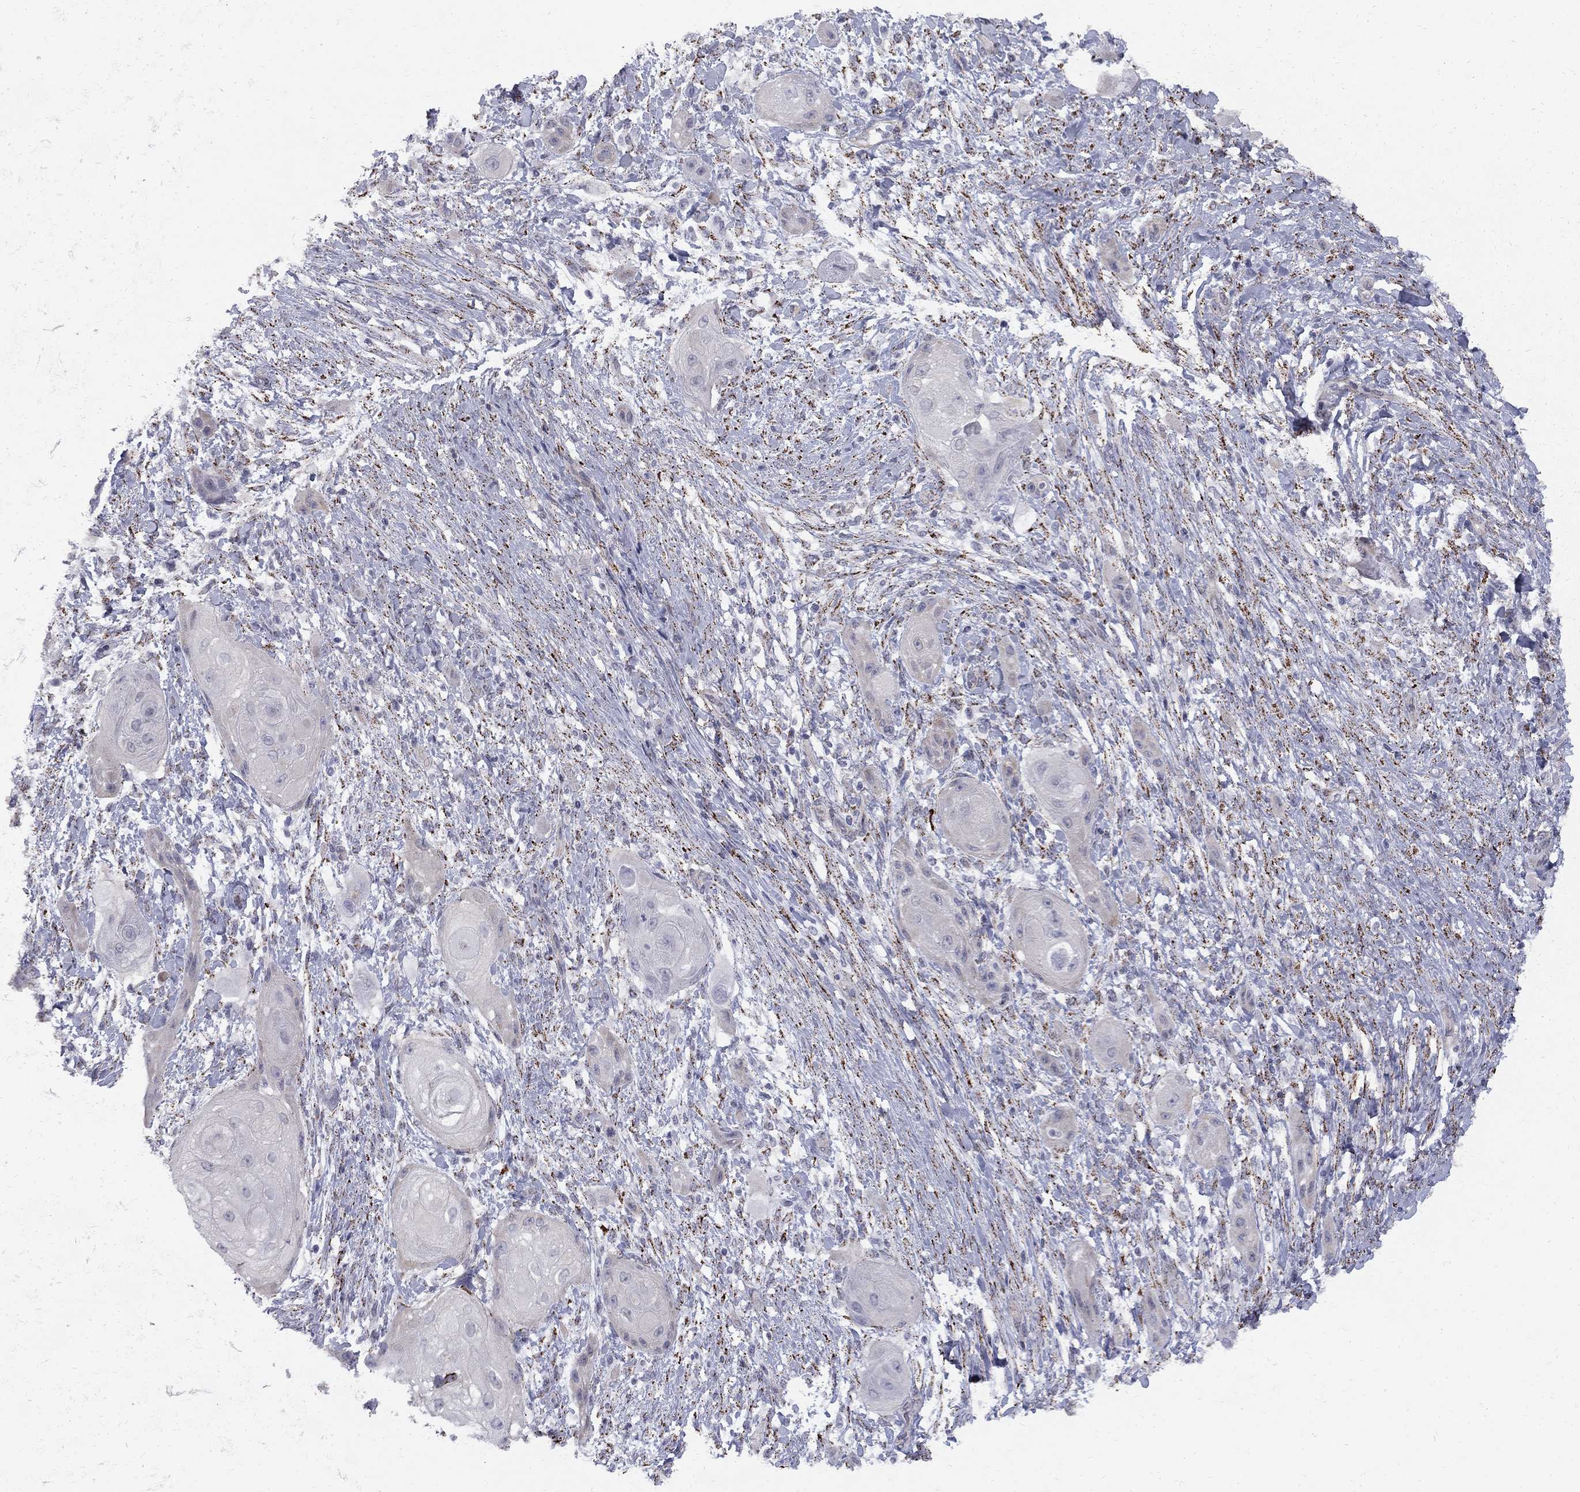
{"staining": {"intensity": "negative", "quantity": "none", "location": "none"}, "tissue": "skin cancer", "cell_type": "Tumor cells", "image_type": "cancer", "snomed": [{"axis": "morphology", "description": "Squamous cell carcinoma, NOS"}, {"axis": "topography", "description": "Skin"}], "caption": "IHC of skin cancer reveals no positivity in tumor cells.", "gene": "CLIC6", "patient": {"sex": "male", "age": 62}}